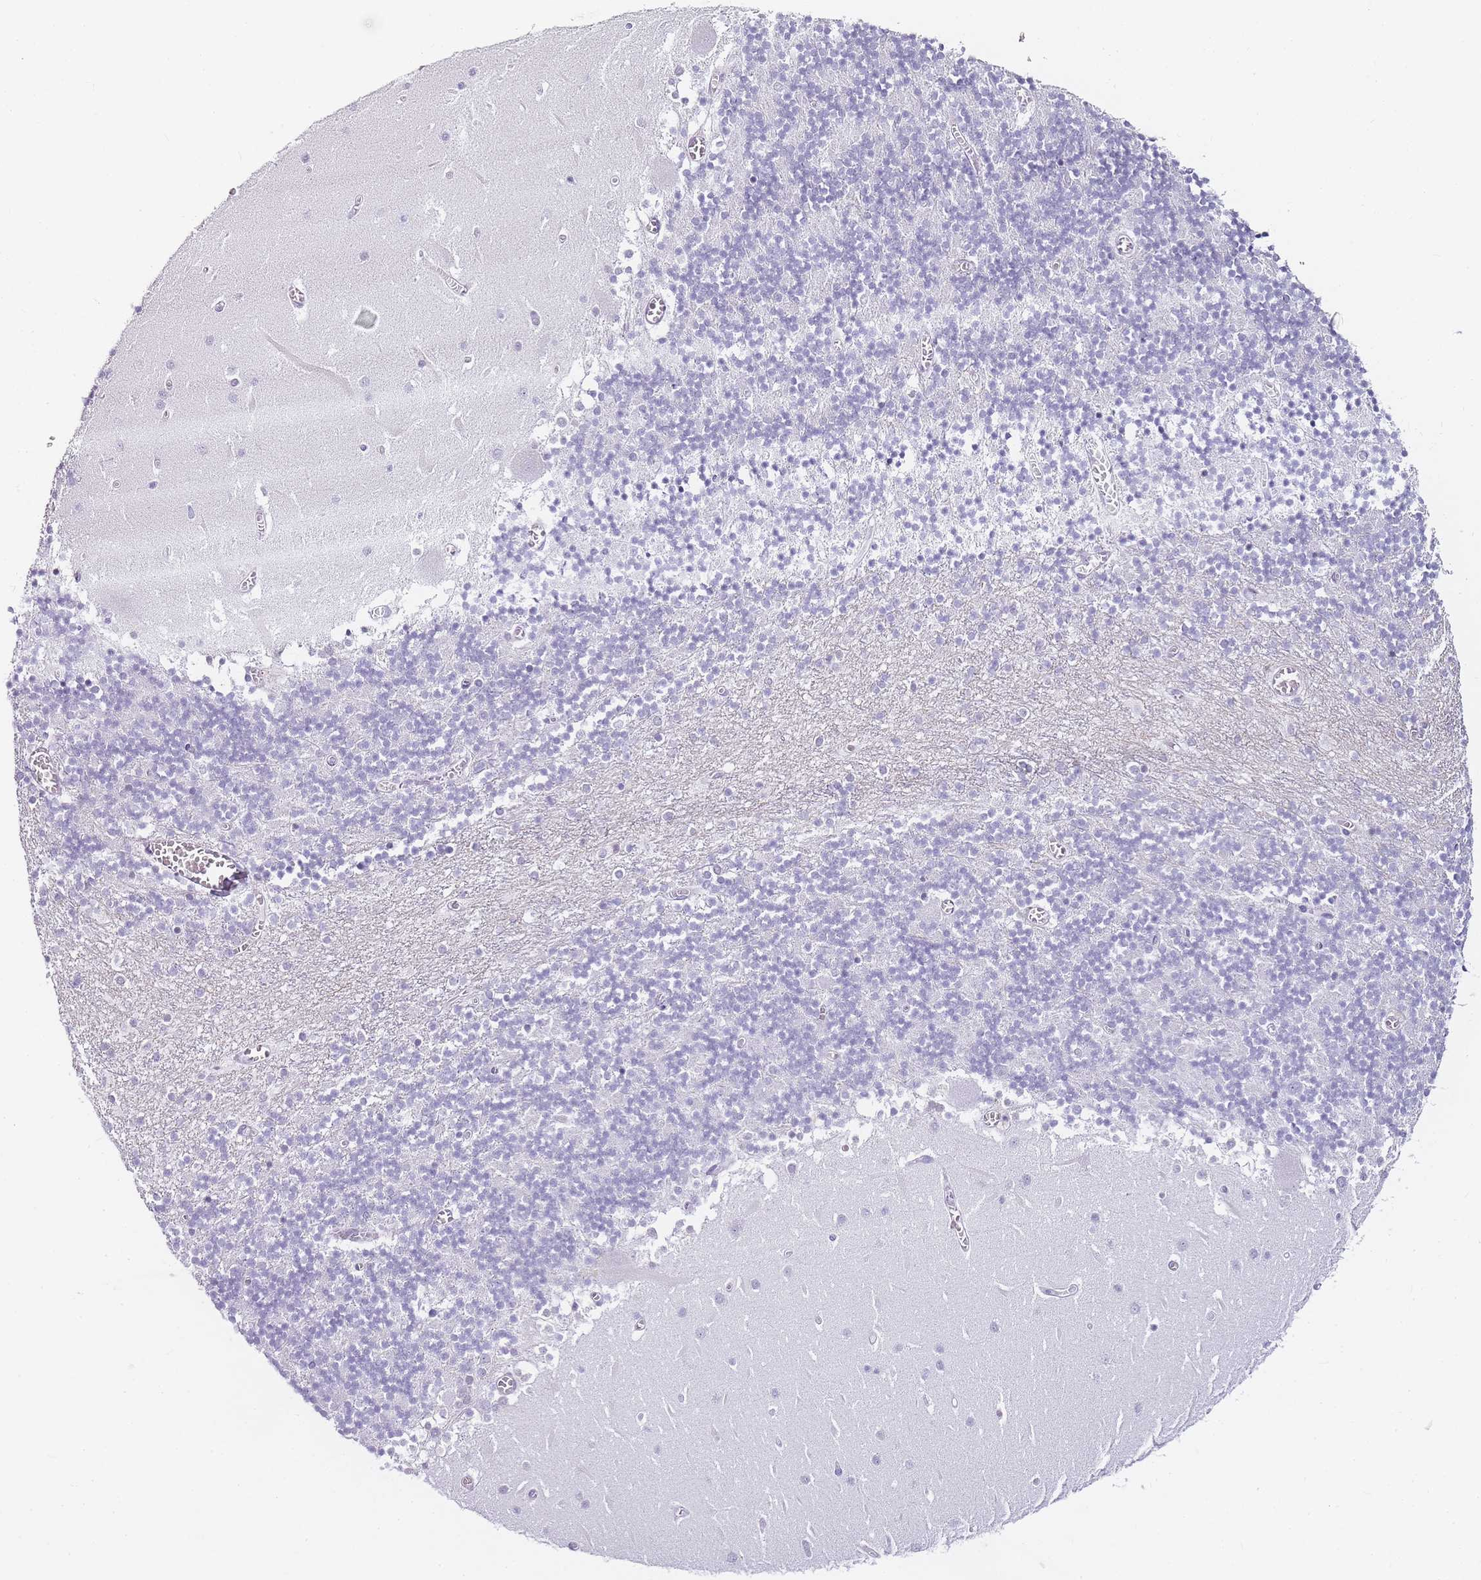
{"staining": {"intensity": "negative", "quantity": "none", "location": "none"}, "tissue": "cerebellum", "cell_type": "Cells in granular layer", "image_type": "normal", "snomed": [{"axis": "morphology", "description": "Normal tissue, NOS"}, {"axis": "topography", "description": "Cerebellum"}], "caption": "There is no significant positivity in cells in granular layer of cerebellum.", "gene": "JAKMIP1", "patient": {"sex": "female", "age": 28}}